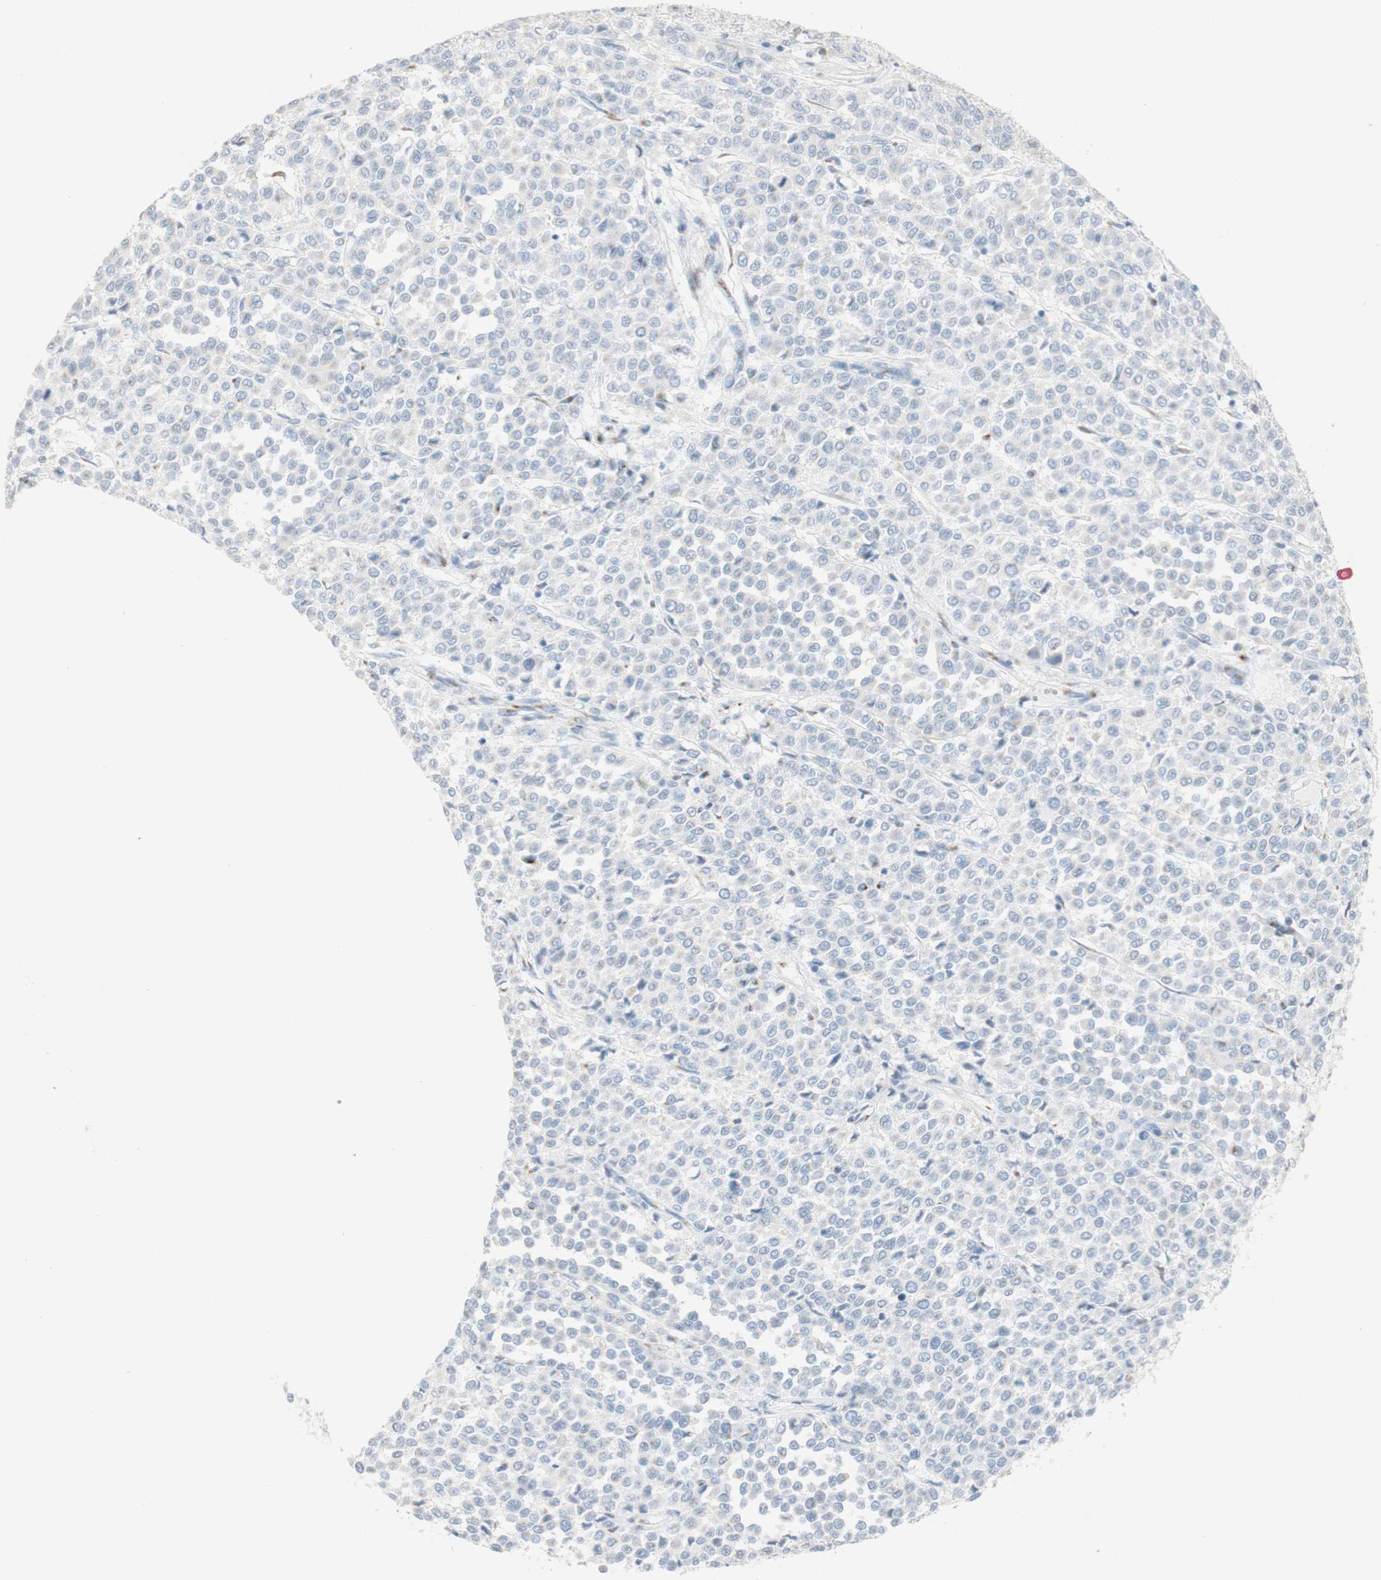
{"staining": {"intensity": "negative", "quantity": "none", "location": "none"}, "tissue": "melanoma", "cell_type": "Tumor cells", "image_type": "cancer", "snomed": [{"axis": "morphology", "description": "Malignant melanoma, Metastatic site"}, {"axis": "topography", "description": "Pancreas"}], "caption": "Histopathology image shows no significant protein positivity in tumor cells of melanoma.", "gene": "MANEA", "patient": {"sex": "female", "age": 30}}